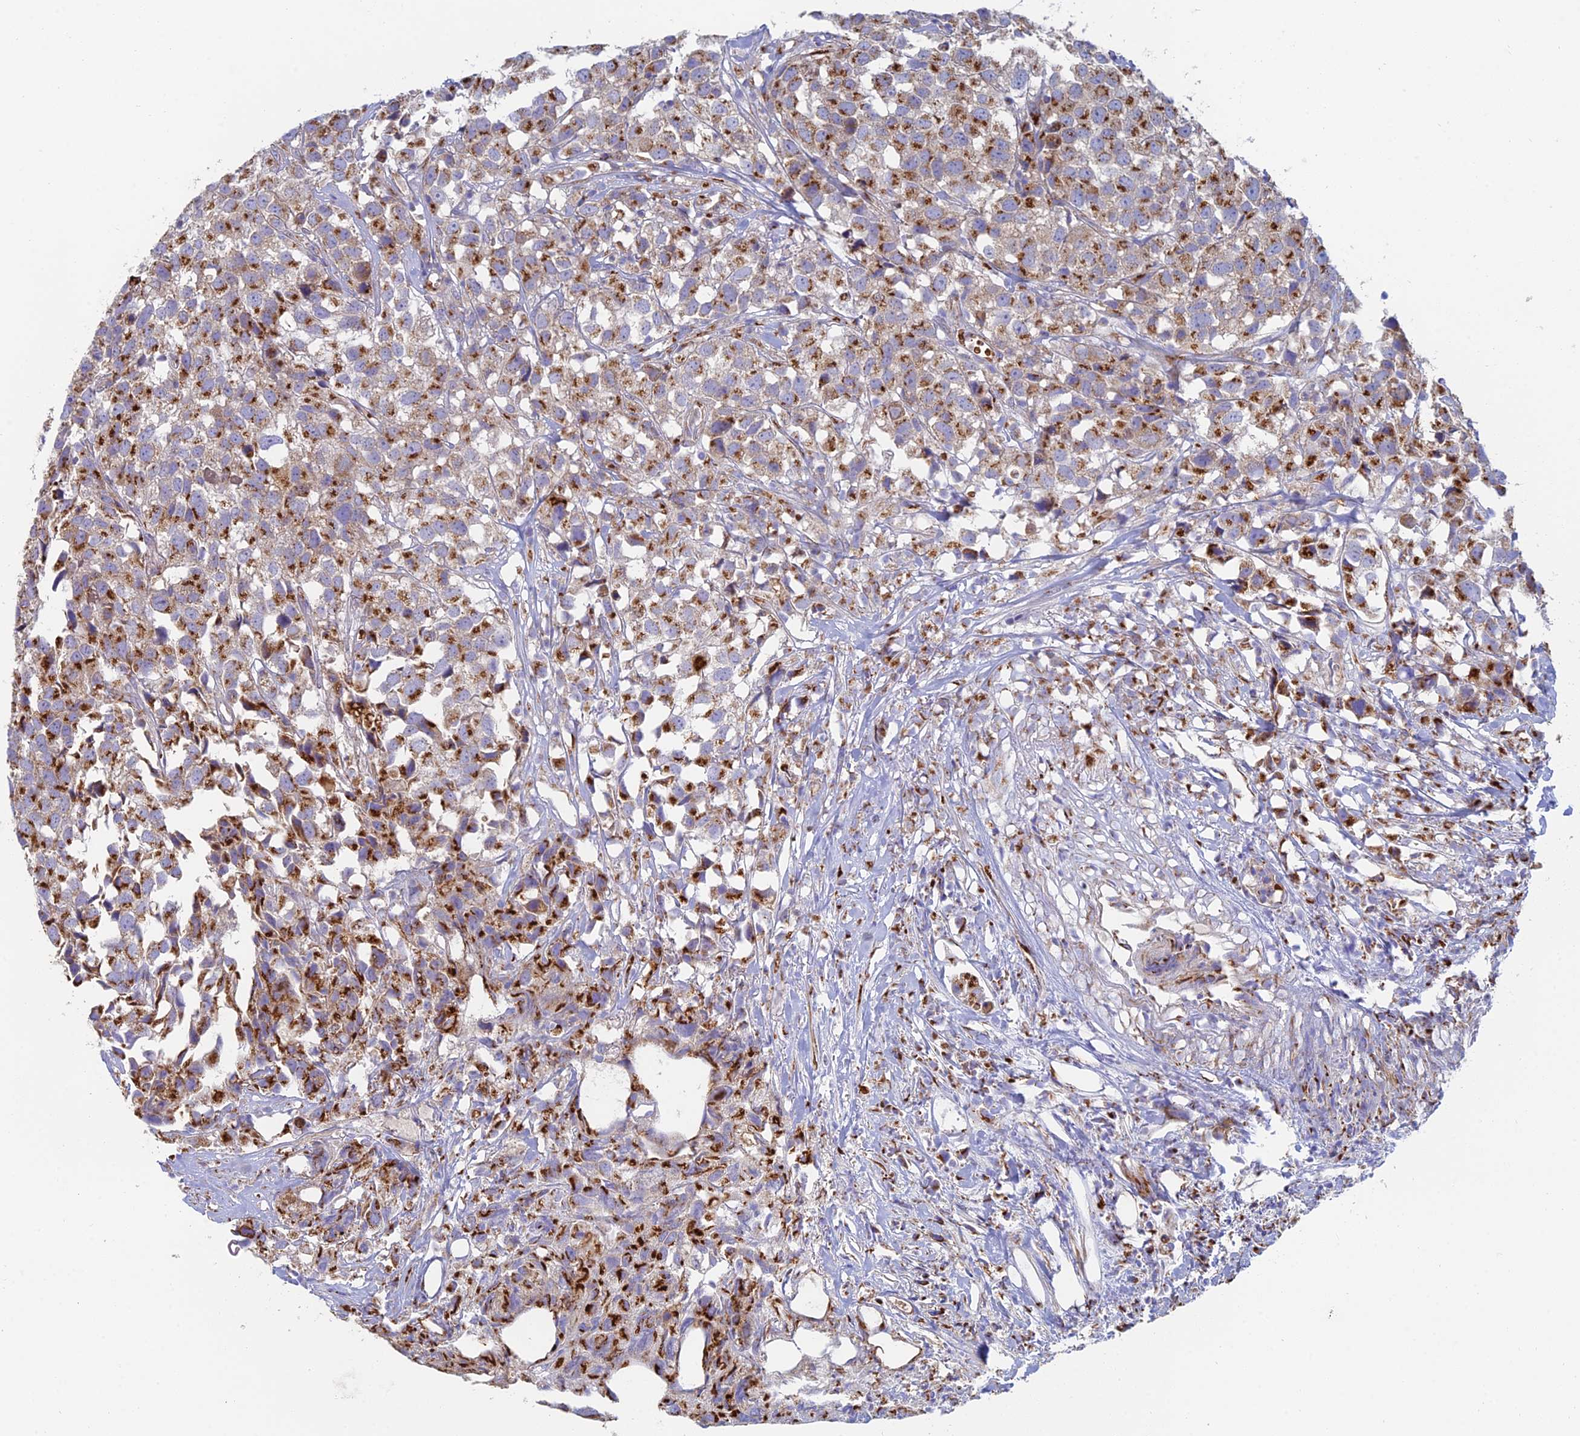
{"staining": {"intensity": "strong", "quantity": ">75%", "location": "cytoplasmic/membranous"}, "tissue": "urothelial cancer", "cell_type": "Tumor cells", "image_type": "cancer", "snomed": [{"axis": "morphology", "description": "Urothelial carcinoma, High grade"}, {"axis": "topography", "description": "Urinary bladder"}], "caption": "Strong cytoplasmic/membranous staining is present in approximately >75% of tumor cells in urothelial cancer.", "gene": "HS2ST1", "patient": {"sex": "female", "age": 75}}